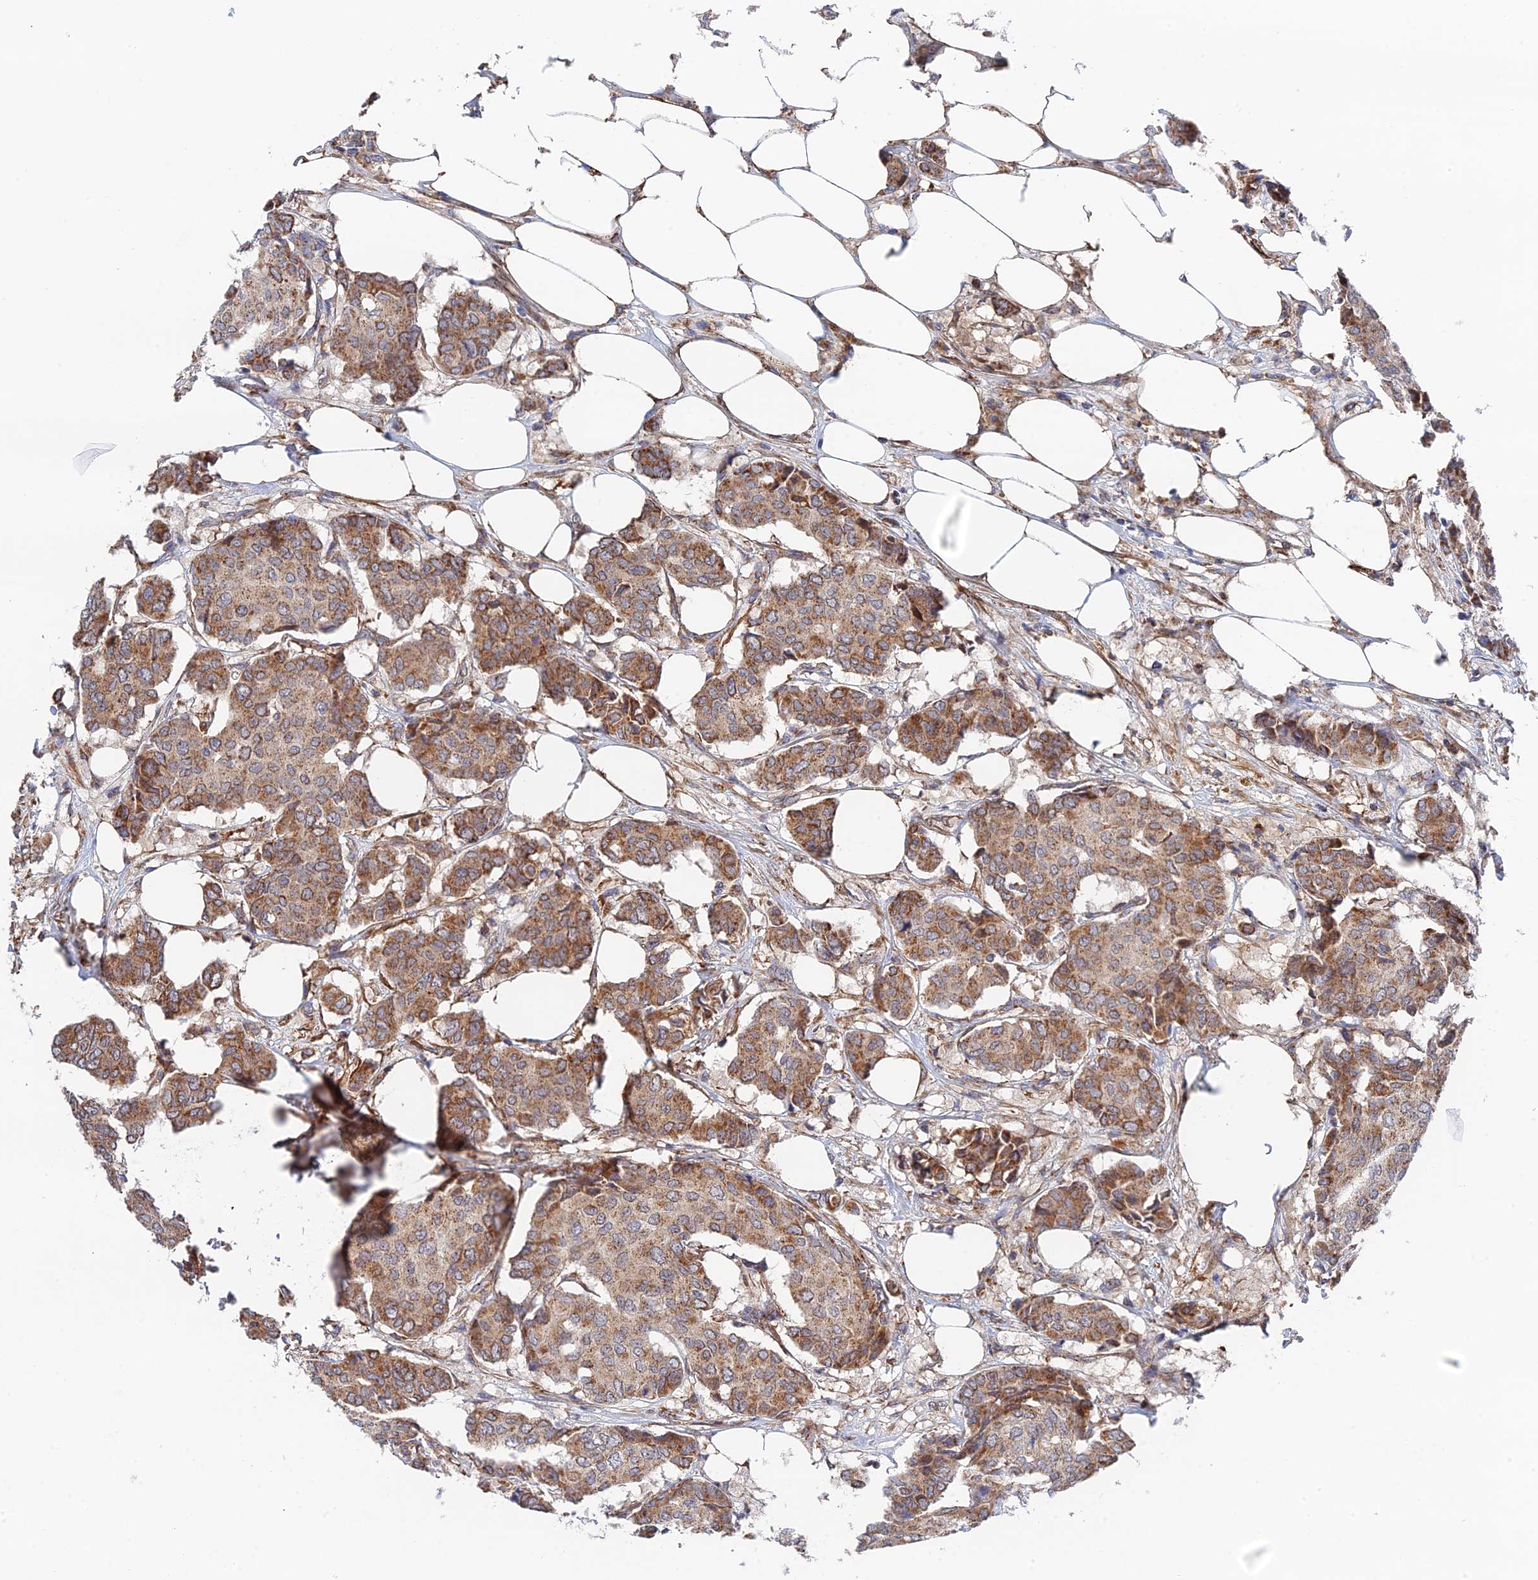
{"staining": {"intensity": "moderate", "quantity": ">75%", "location": "cytoplasmic/membranous"}, "tissue": "breast cancer", "cell_type": "Tumor cells", "image_type": "cancer", "snomed": [{"axis": "morphology", "description": "Duct carcinoma"}, {"axis": "topography", "description": "Breast"}], "caption": "Invasive ductal carcinoma (breast) stained for a protein reveals moderate cytoplasmic/membranous positivity in tumor cells.", "gene": "ZNF320", "patient": {"sex": "female", "age": 75}}